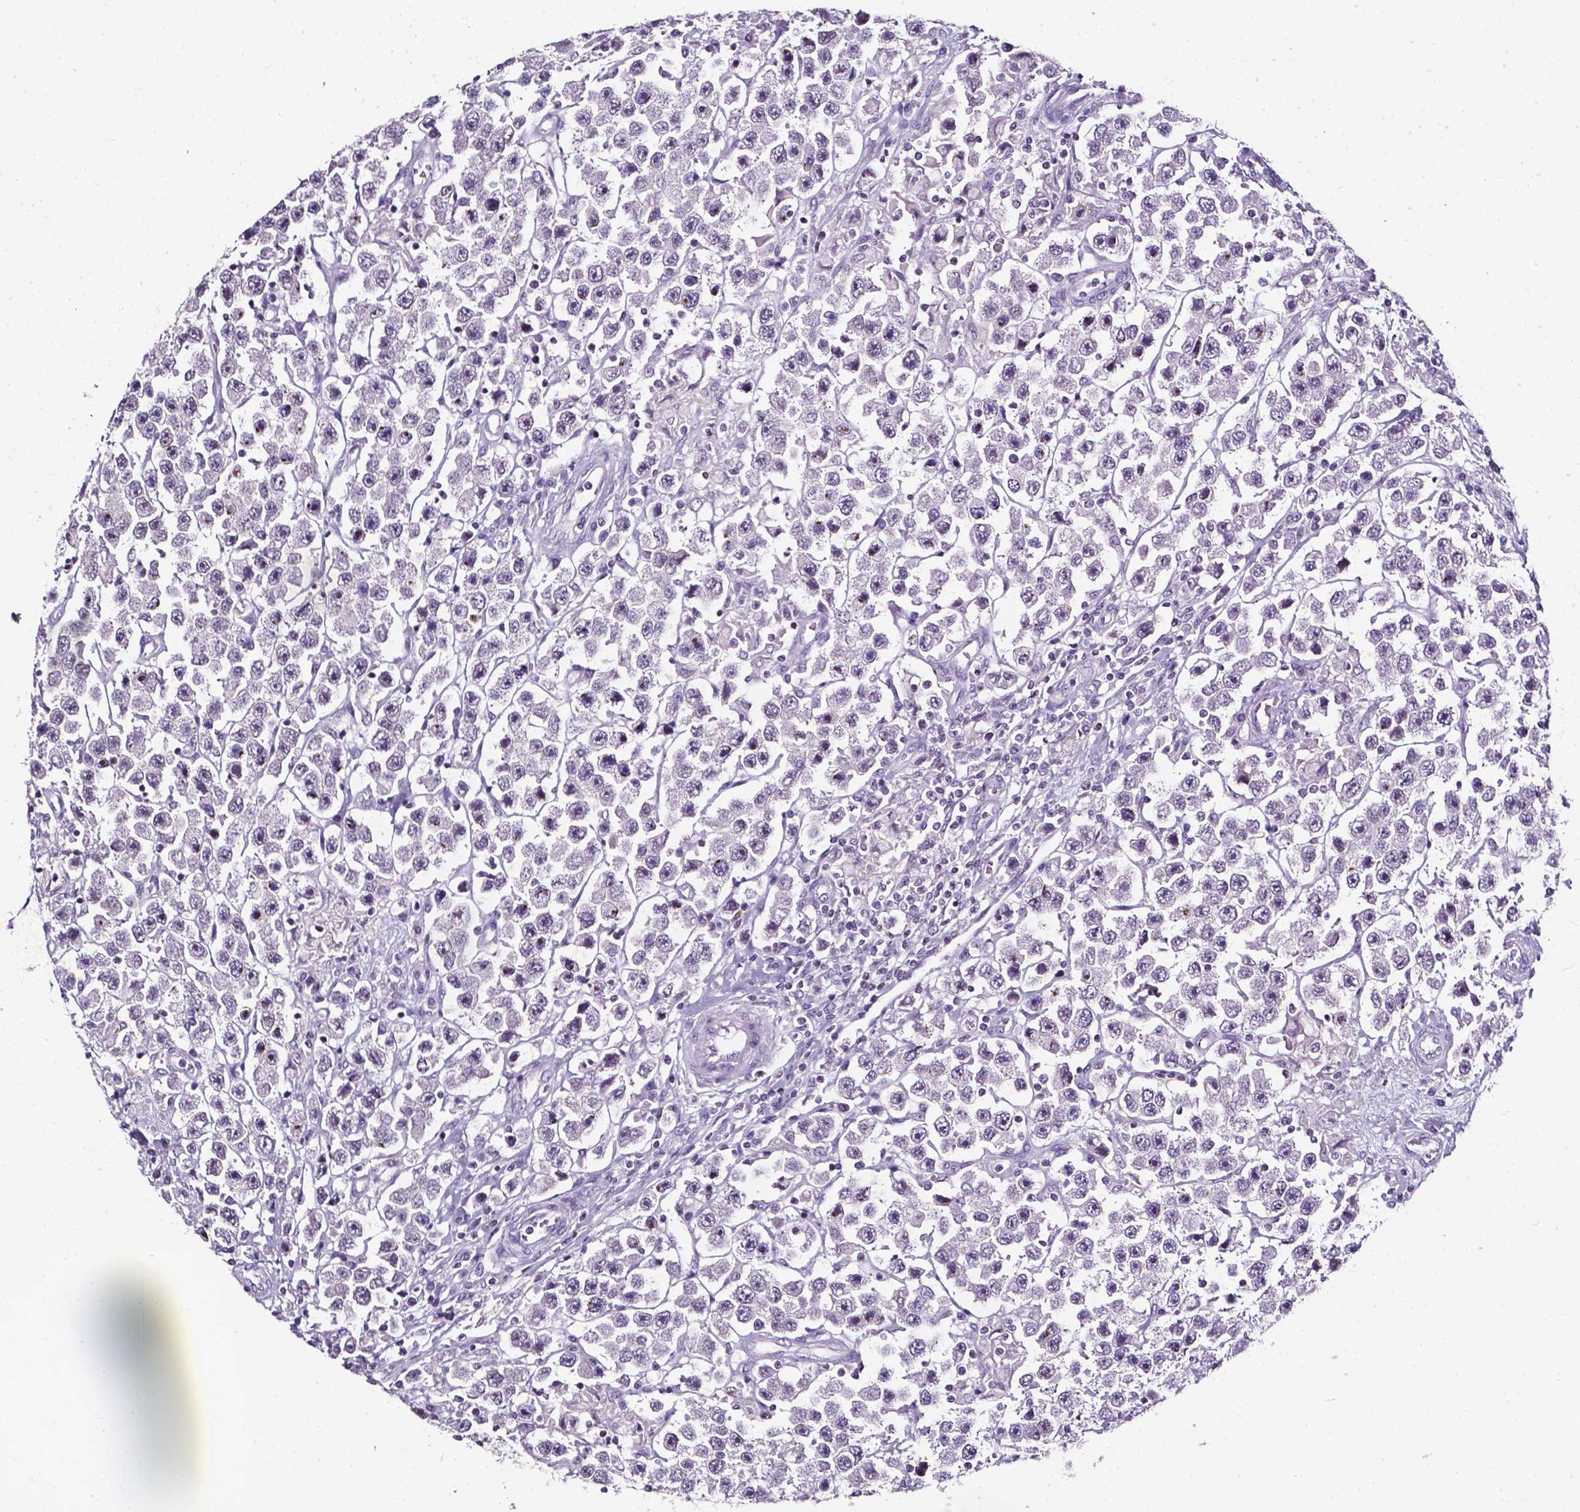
{"staining": {"intensity": "negative", "quantity": "none", "location": "none"}, "tissue": "testis cancer", "cell_type": "Tumor cells", "image_type": "cancer", "snomed": [{"axis": "morphology", "description": "Seminoma, NOS"}, {"axis": "topography", "description": "Testis"}], "caption": "Tumor cells show no significant protein positivity in seminoma (testis).", "gene": "AKR1B10", "patient": {"sex": "male", "age": 45}}